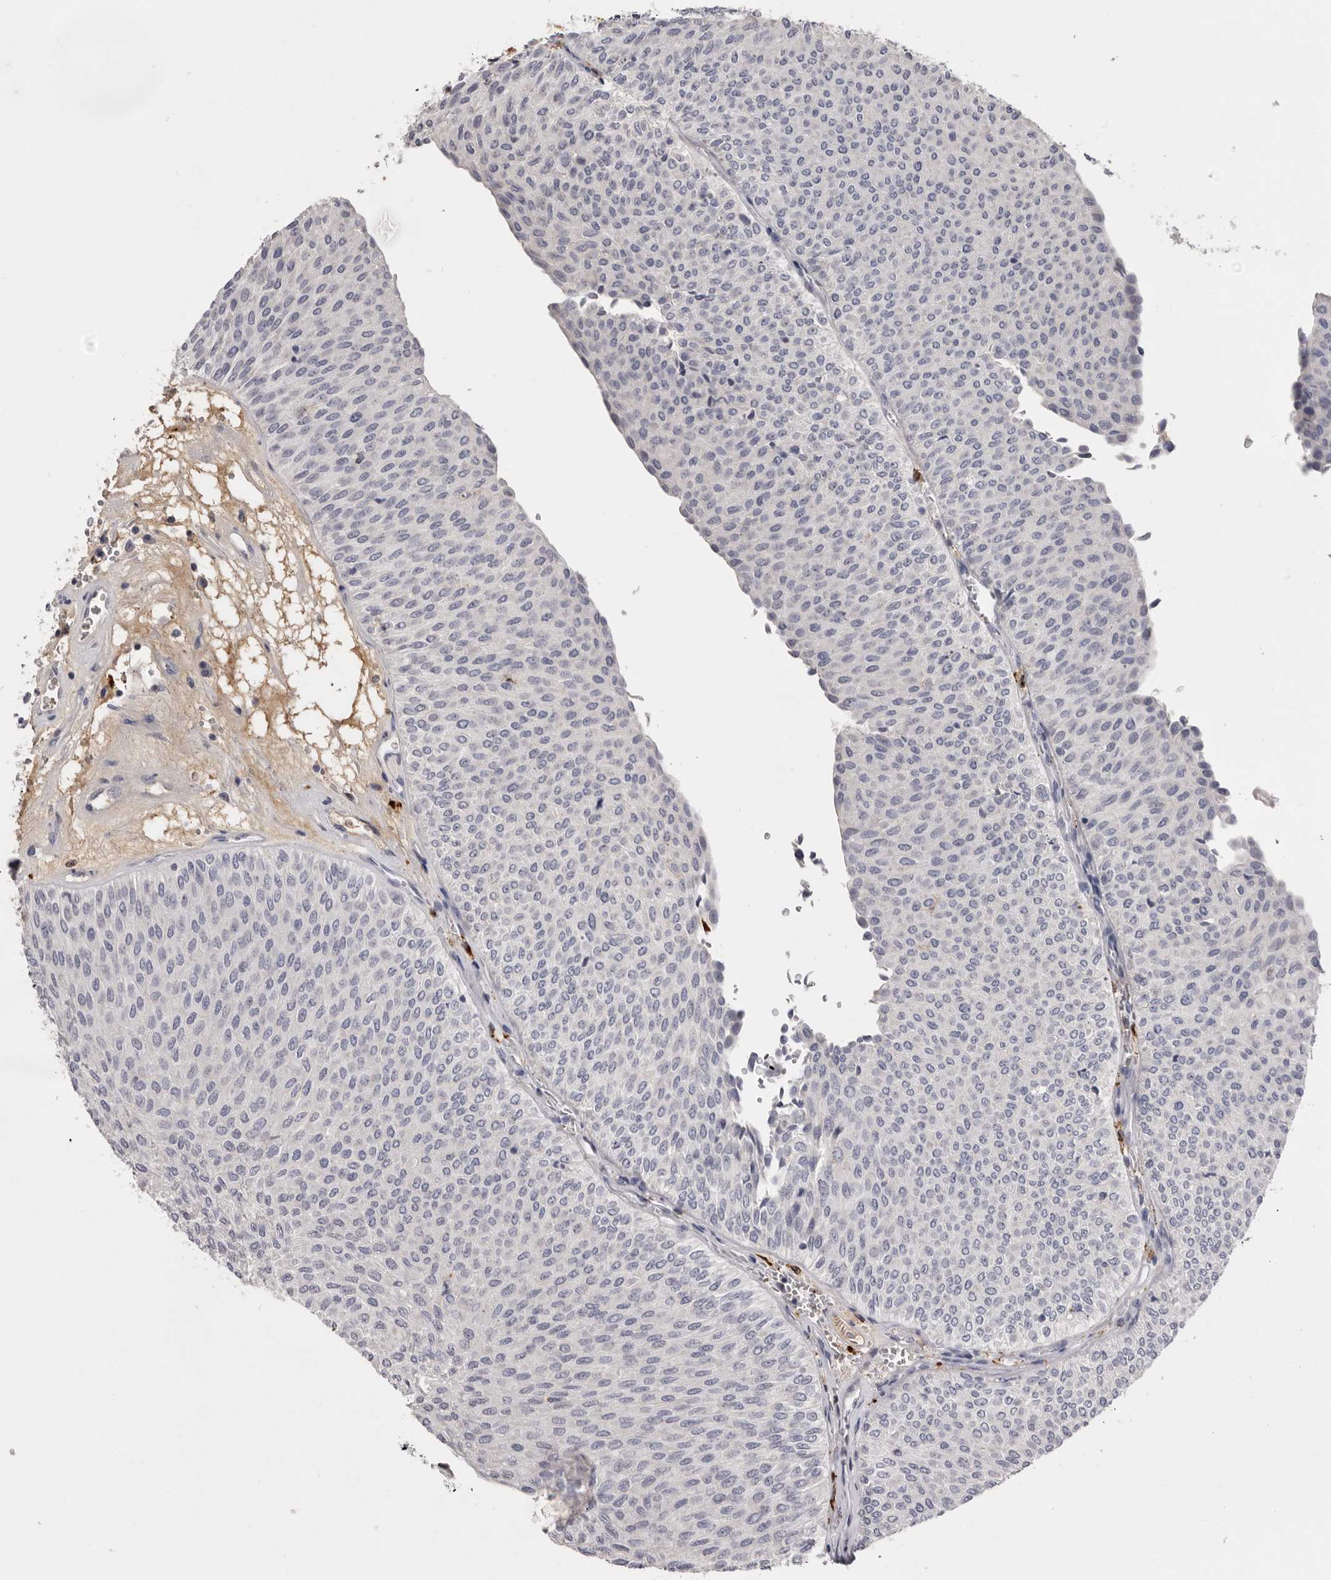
{"staining": {"intensity": "negative", "quantity": "none", "location": "none"}, "tissue": "urothelial cancer", "cell_type": "Tumor cells", "image_type": "cancer", "snomed": [{"axis": "morphology", "description": "Urothelial carcinoma, Low grade"}, {"axis": "topography", "description": "Urinary bladder"}], "caption": "There is no significant staining in tumor cells of urothelial carcinoma (low-grade).", "gene": "KLHL38", "patient": {"sex": "male", "age": 78}}